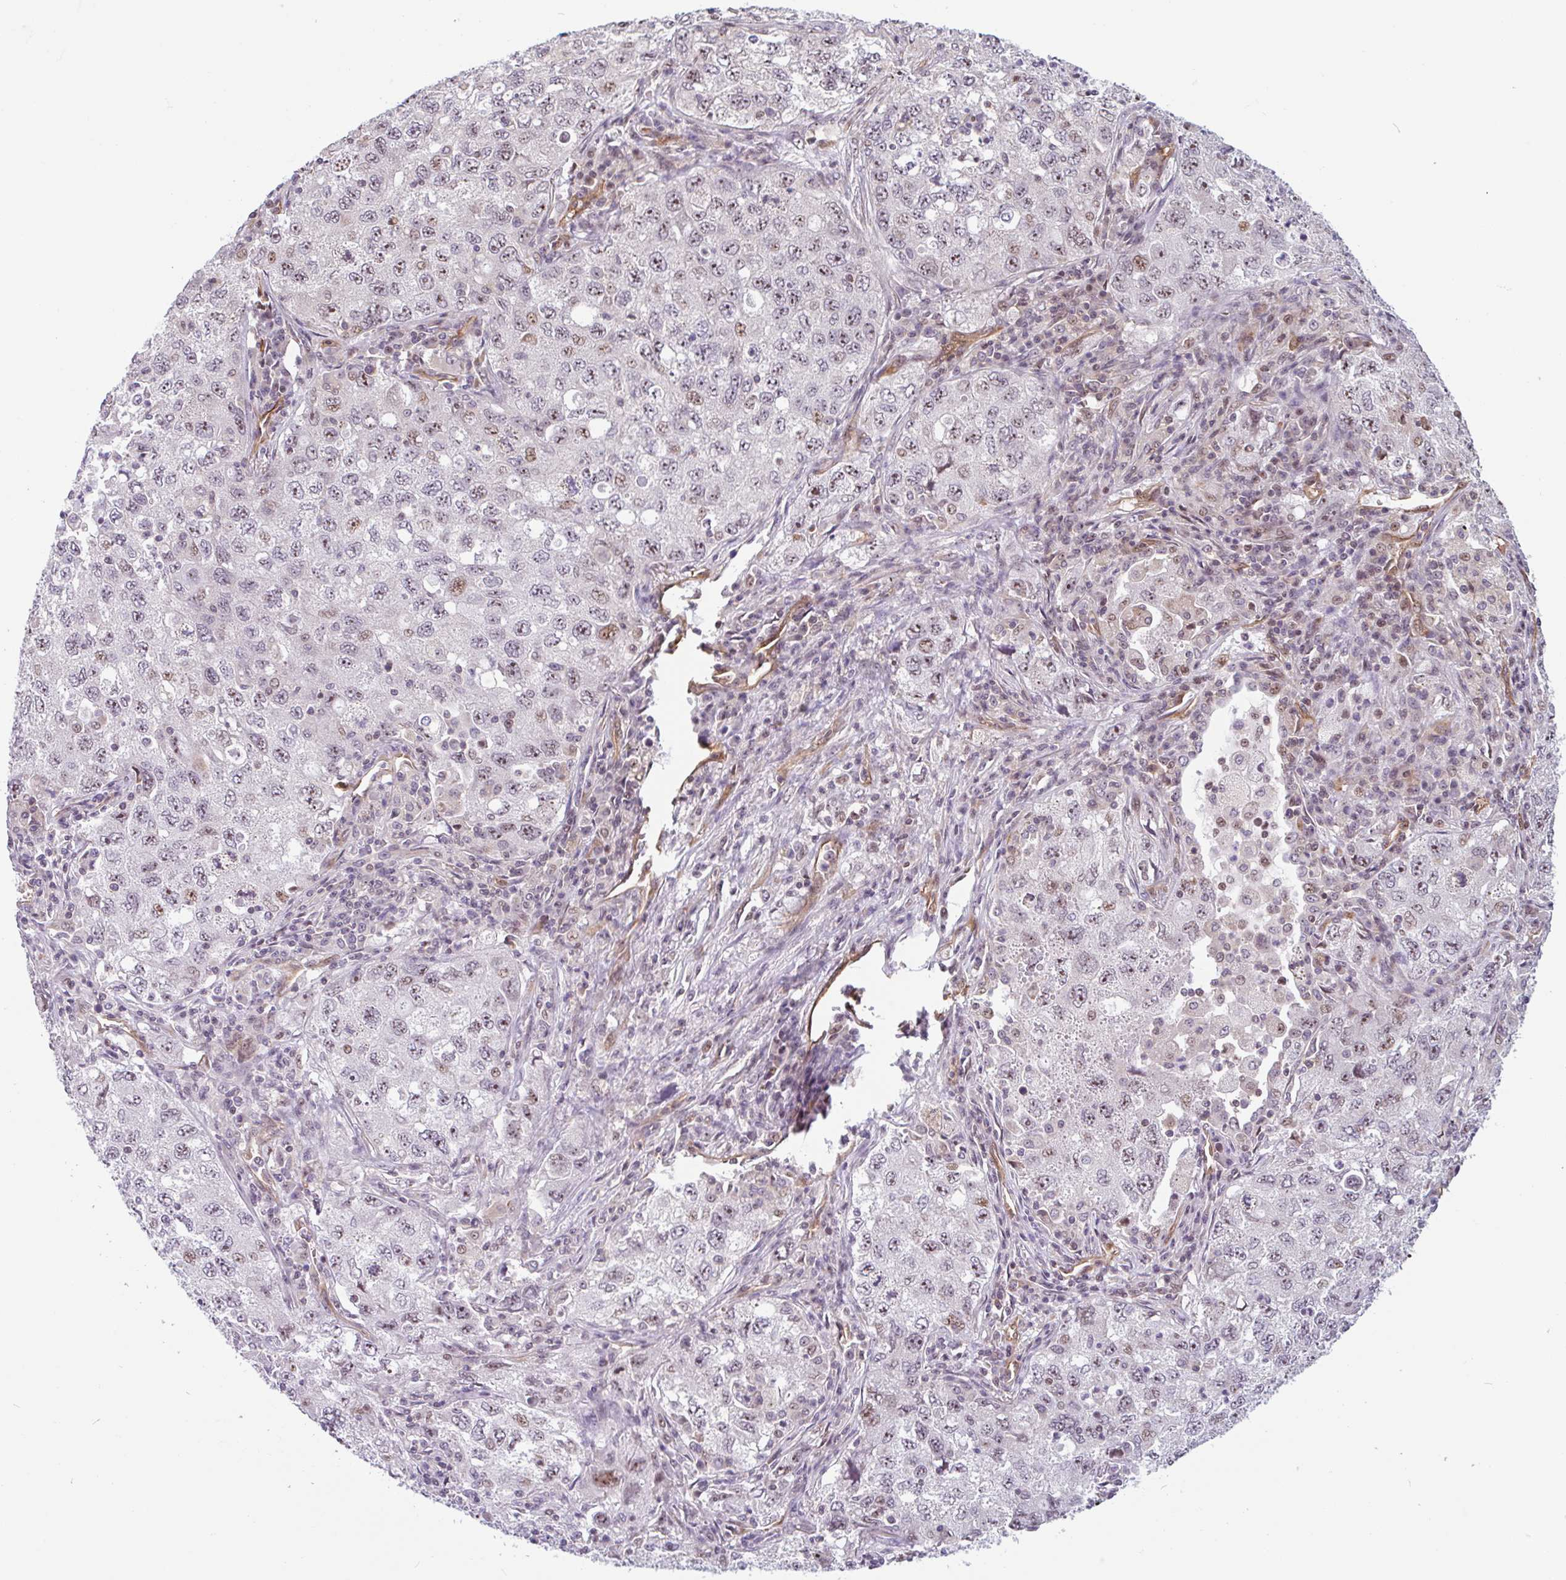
{"staining": {"intensity": "moderate", "quantity": "25%-75%", "location": "nuclear"}, "tissue": "lung cancer", "cell_type": "Tumor cells", "image_type": "cancer", "snomed": [{"axis": "morphology", "description": "Adenocarcinoma, NOS"}, {"axis": "topography", "description": "Lung"}], "caption": "DAB (3,3'-diaminobenzidine) immunohistochemical staining of human lung cancer (adenocarcinoma) reveals moderate nuclear protein positivity in about 25%-75% of tumor cells. The protein of interest is stained brown, and the nuclei are stained in blue (DAB (3,3'-diaminobenzidine) IHC with brightfield microscopy, high magnification).", "gene": "ZNF689", "patient": {"sex": "female", "age": 57}}